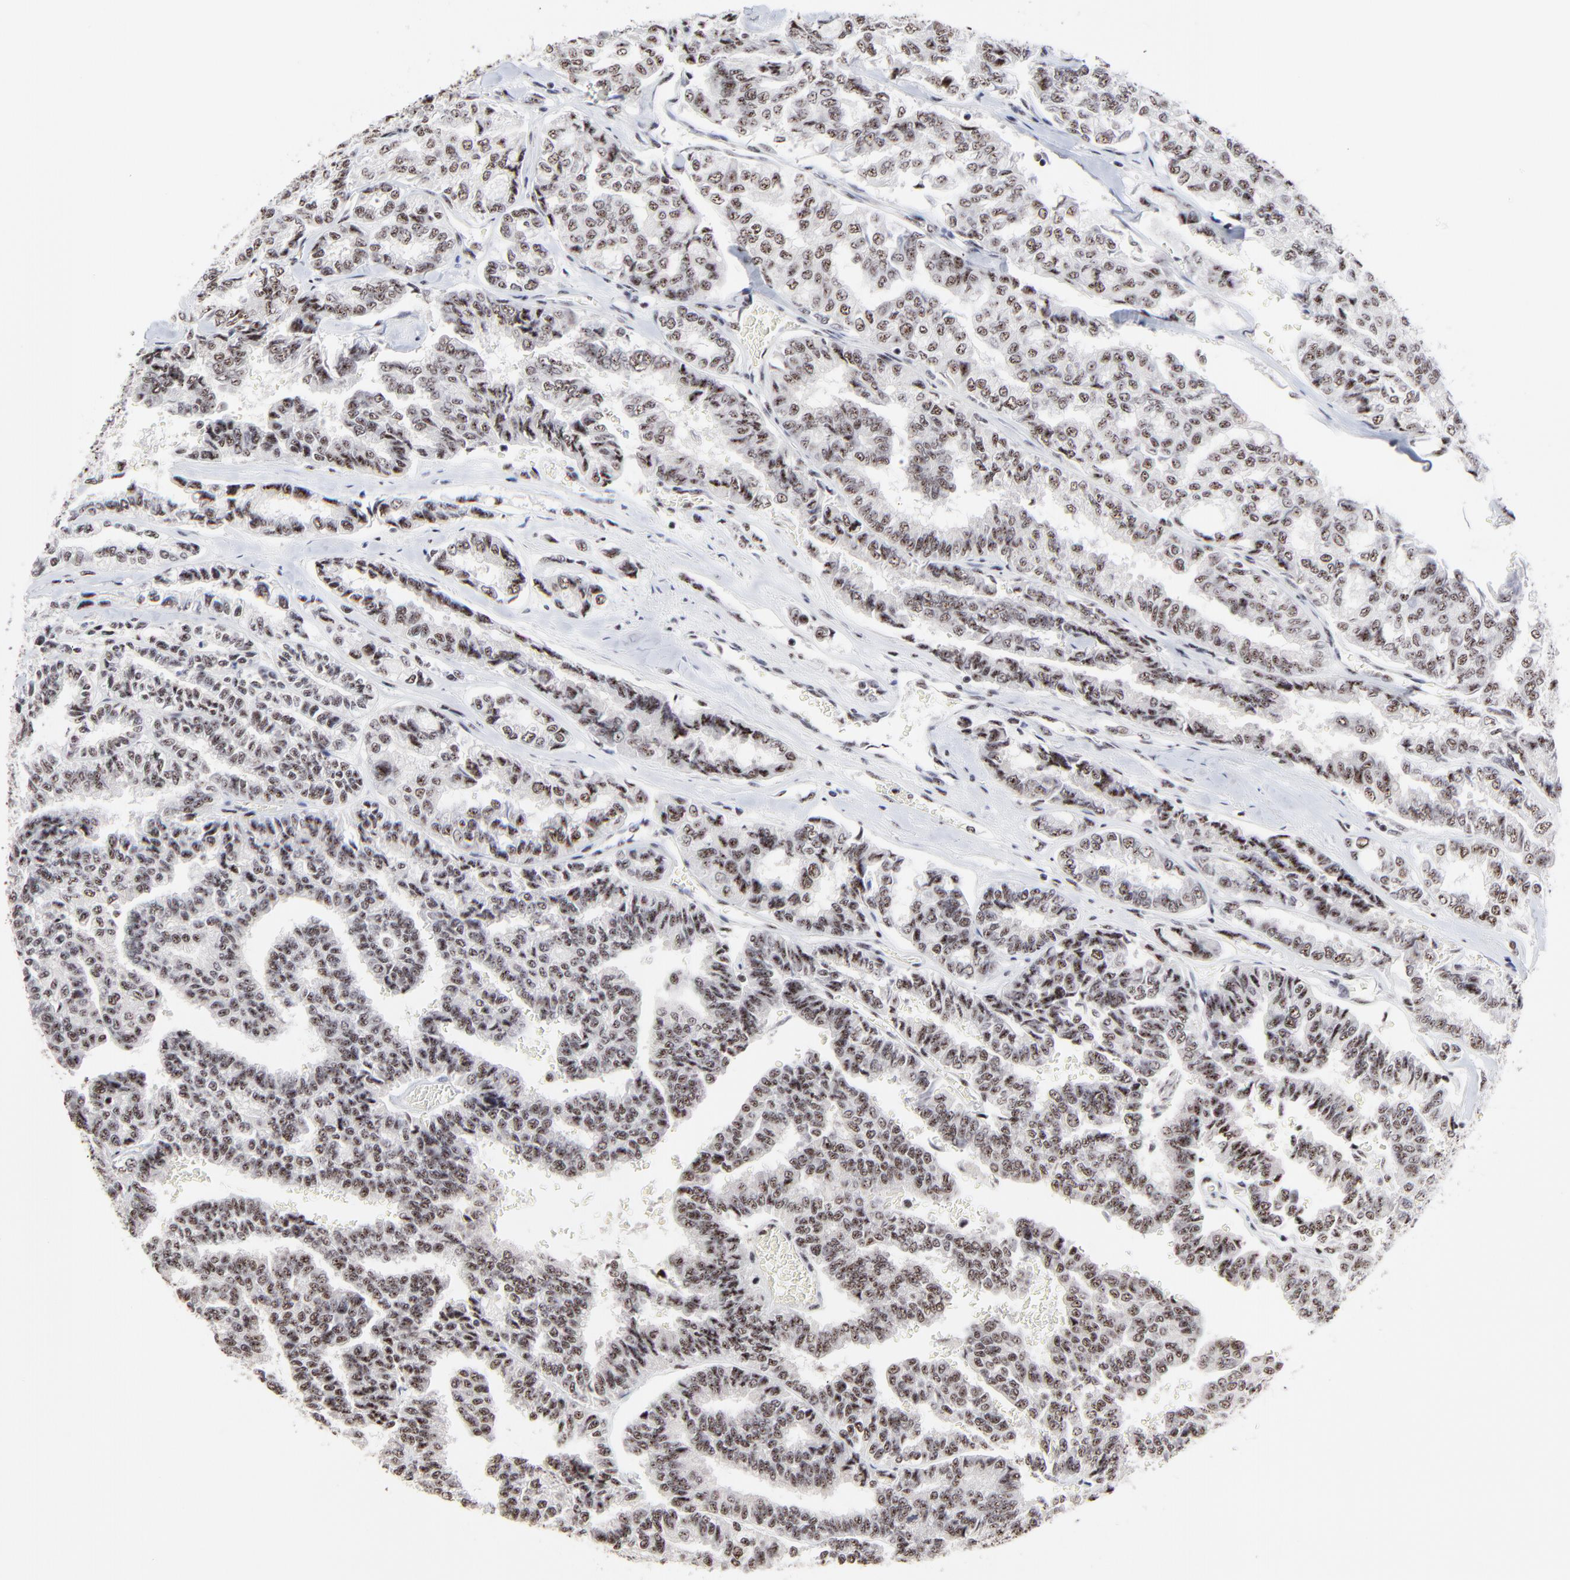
{"staining": {"intensity": "weak", "quantity": ">75%", "location": "nuclear"}, "tissue": "thyroid cancer", "cell_type": "Tumor cells", "image_type": "cancer", "snomed": [{"axis": "morphology", "description": "Papillary adenocarcinoma, NOS"}, {"axis": "topography", "description": "Thyroid gland"}], "caption": "Immunohistochemical staining of thyroid papillary adenocarcinoma shows low levels of weak nuclear protein expression in approximately >75% of tumor cells.", "gene": "MBD4", "patient": {"sex": "female", "age": 35}}